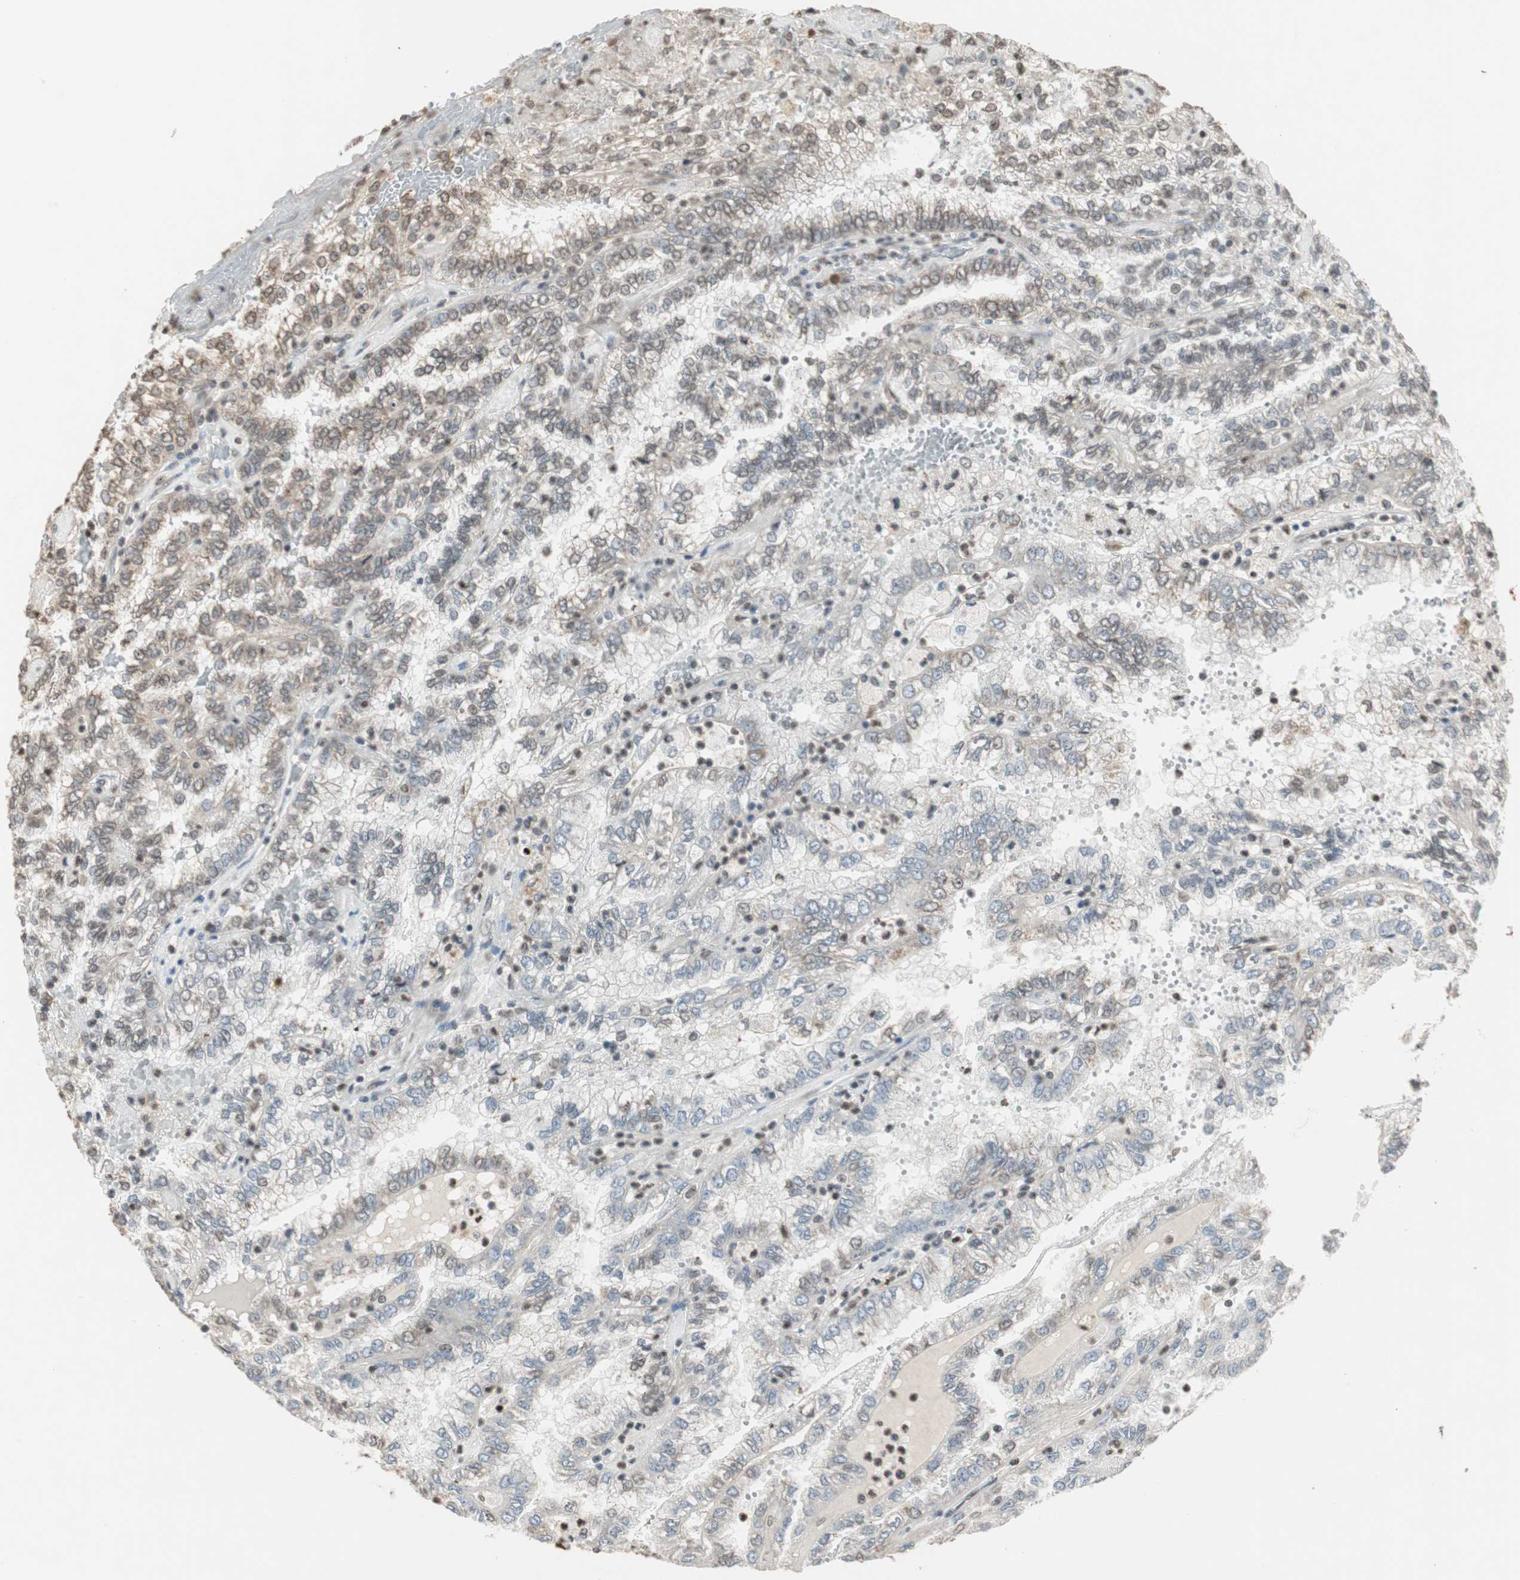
{"staining": {"intensity": "weak", "quantity": "25%-75%", "location": "nuclear"}, "tissue": "renal cancer", "cell_type": "Tumor cells", "image_type": "cancer", "snomed": [{"axis": "morphology", "description": "Inflammation, NOS"}, {"axis": "morphology", "description": "Adenocarcinoma, NOS"}, {"axis": "topography", "description": "Kidney"}], "caption": "Protein staining demonstrates weak nuclear positivity in approximately 25%-75% of tumor cells in renal cancer (adenocarcinoma). Ihc stains the protein of interest in brown and the nuclei are stained blue.", "gene": "PRELID1", "patient": {"sex": "male", "age": 68}}